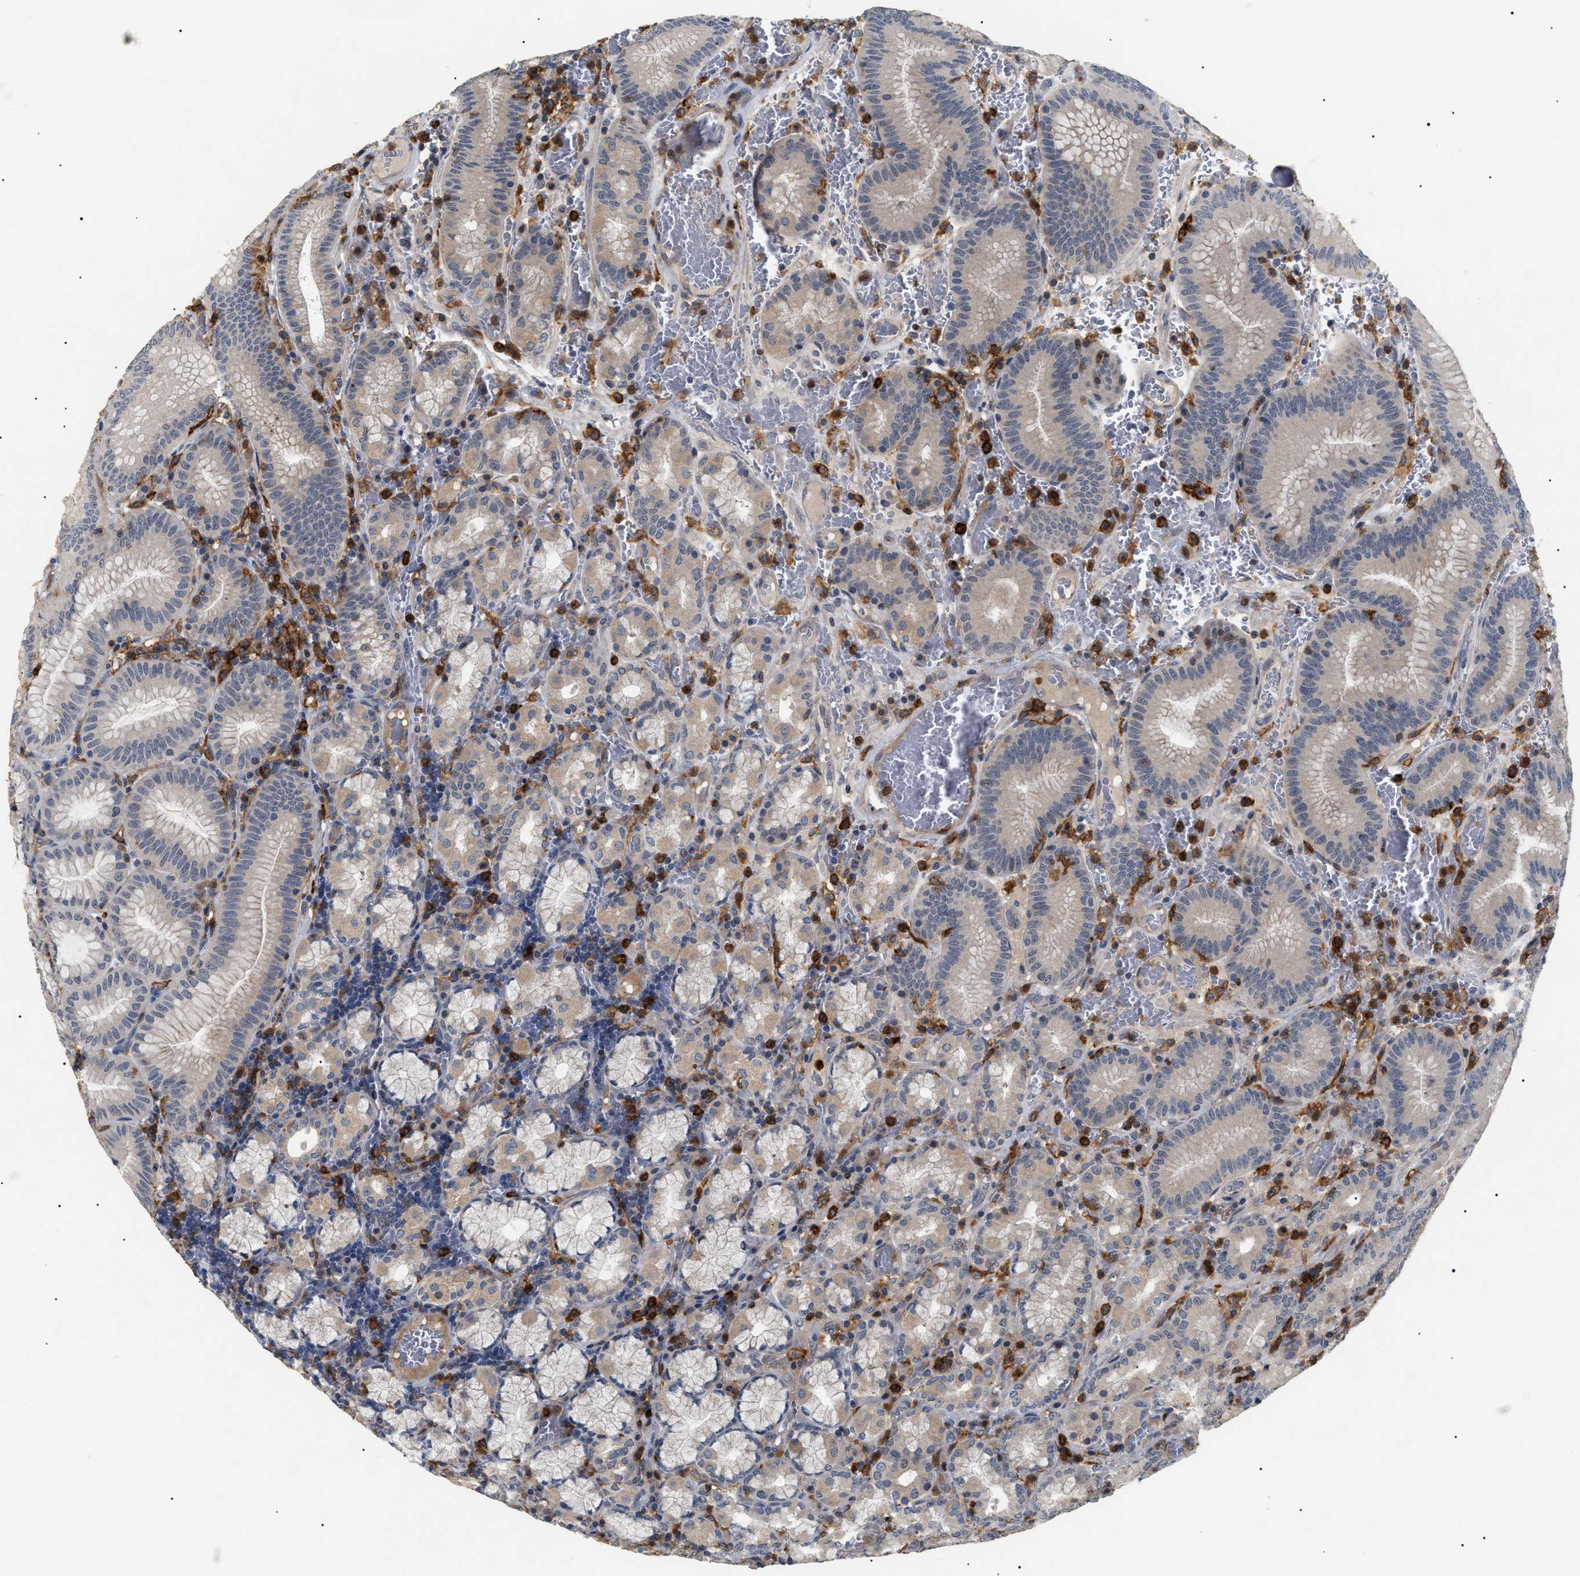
{"staining": {"intensity": "moderate", "quantity": ">75%", "location": "cytoplasmic/membranous"}, "tissue": "stomach", "cell_type": "Glandular cells", "image_type": "normal", "snomed": [{"axis": "morphology", "description": "Normal tissue, NOS"}, {"axis": "morphology", "description": "Carcinoid, malignant, NOS"}, {"axis": "topography", "description": "Stomach, upper"}], "caption": "Immunohistochemical staining of normal human stomach displays moderate cytoplasmic/membranous protein positivity in approximately >75% of glandular cells.", "gene": "CD300A", "patient": {"sex": "male", "age": 39}}